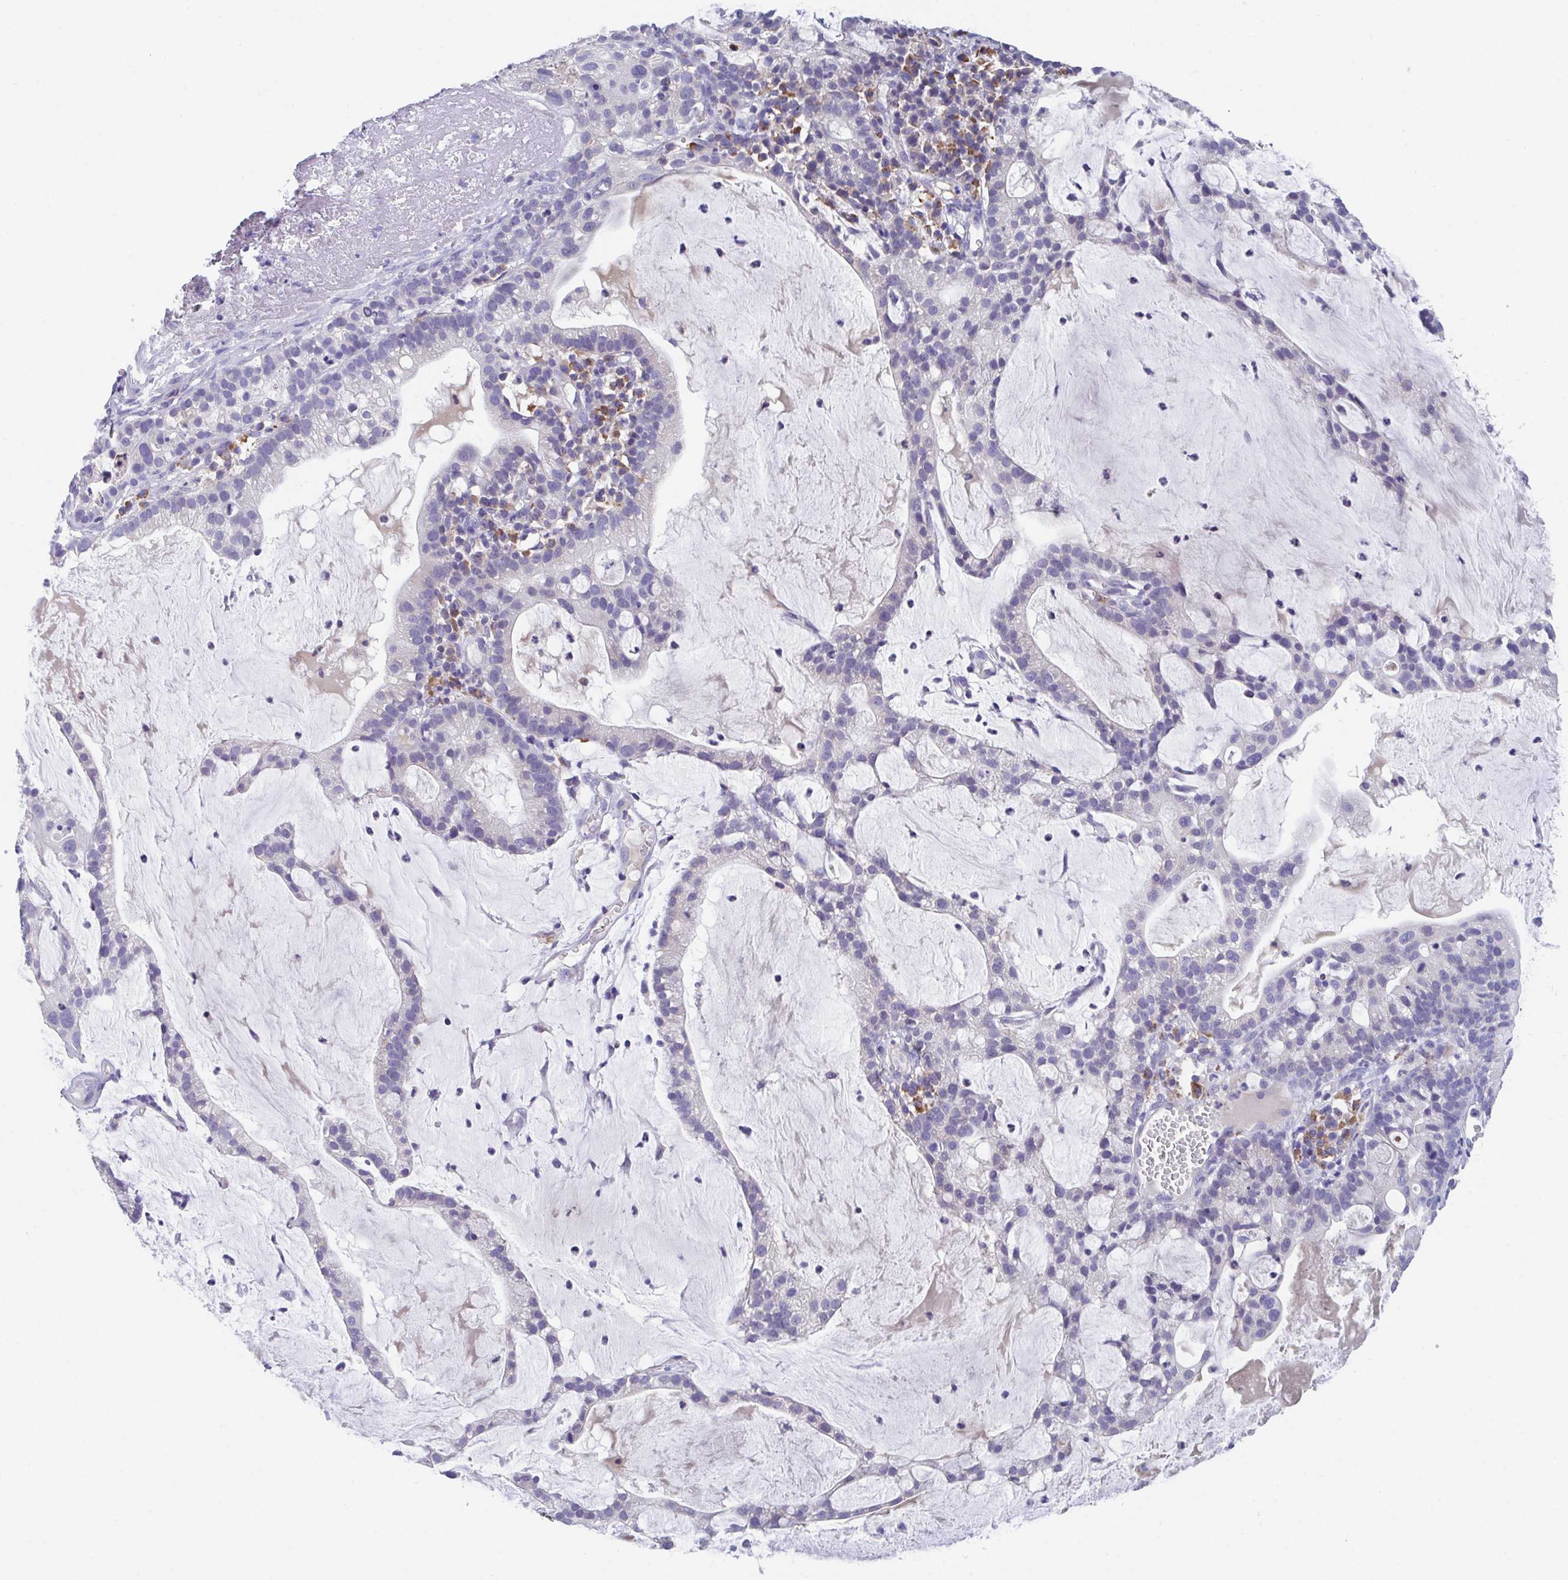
{"staining": {"intensity": "negative", "quantity": "none", "location": "none"}, "tissue": "cervical cancer", "cell_type": "Tumor cells", "image_type": "cancer", "snomed": [{"axis": "morphology", "description": "Adenocarcinoma, NOS"}, {"axis": "topography", "description": "Cervix"}], "caption": "This is a image of IHC staining of cervical adenocarcinoma, which shows no positivity in tumor cells. Nuclei are stained in blue.", "gene": "LRRC58", "patient": {"sex": "female", "age": 41}}